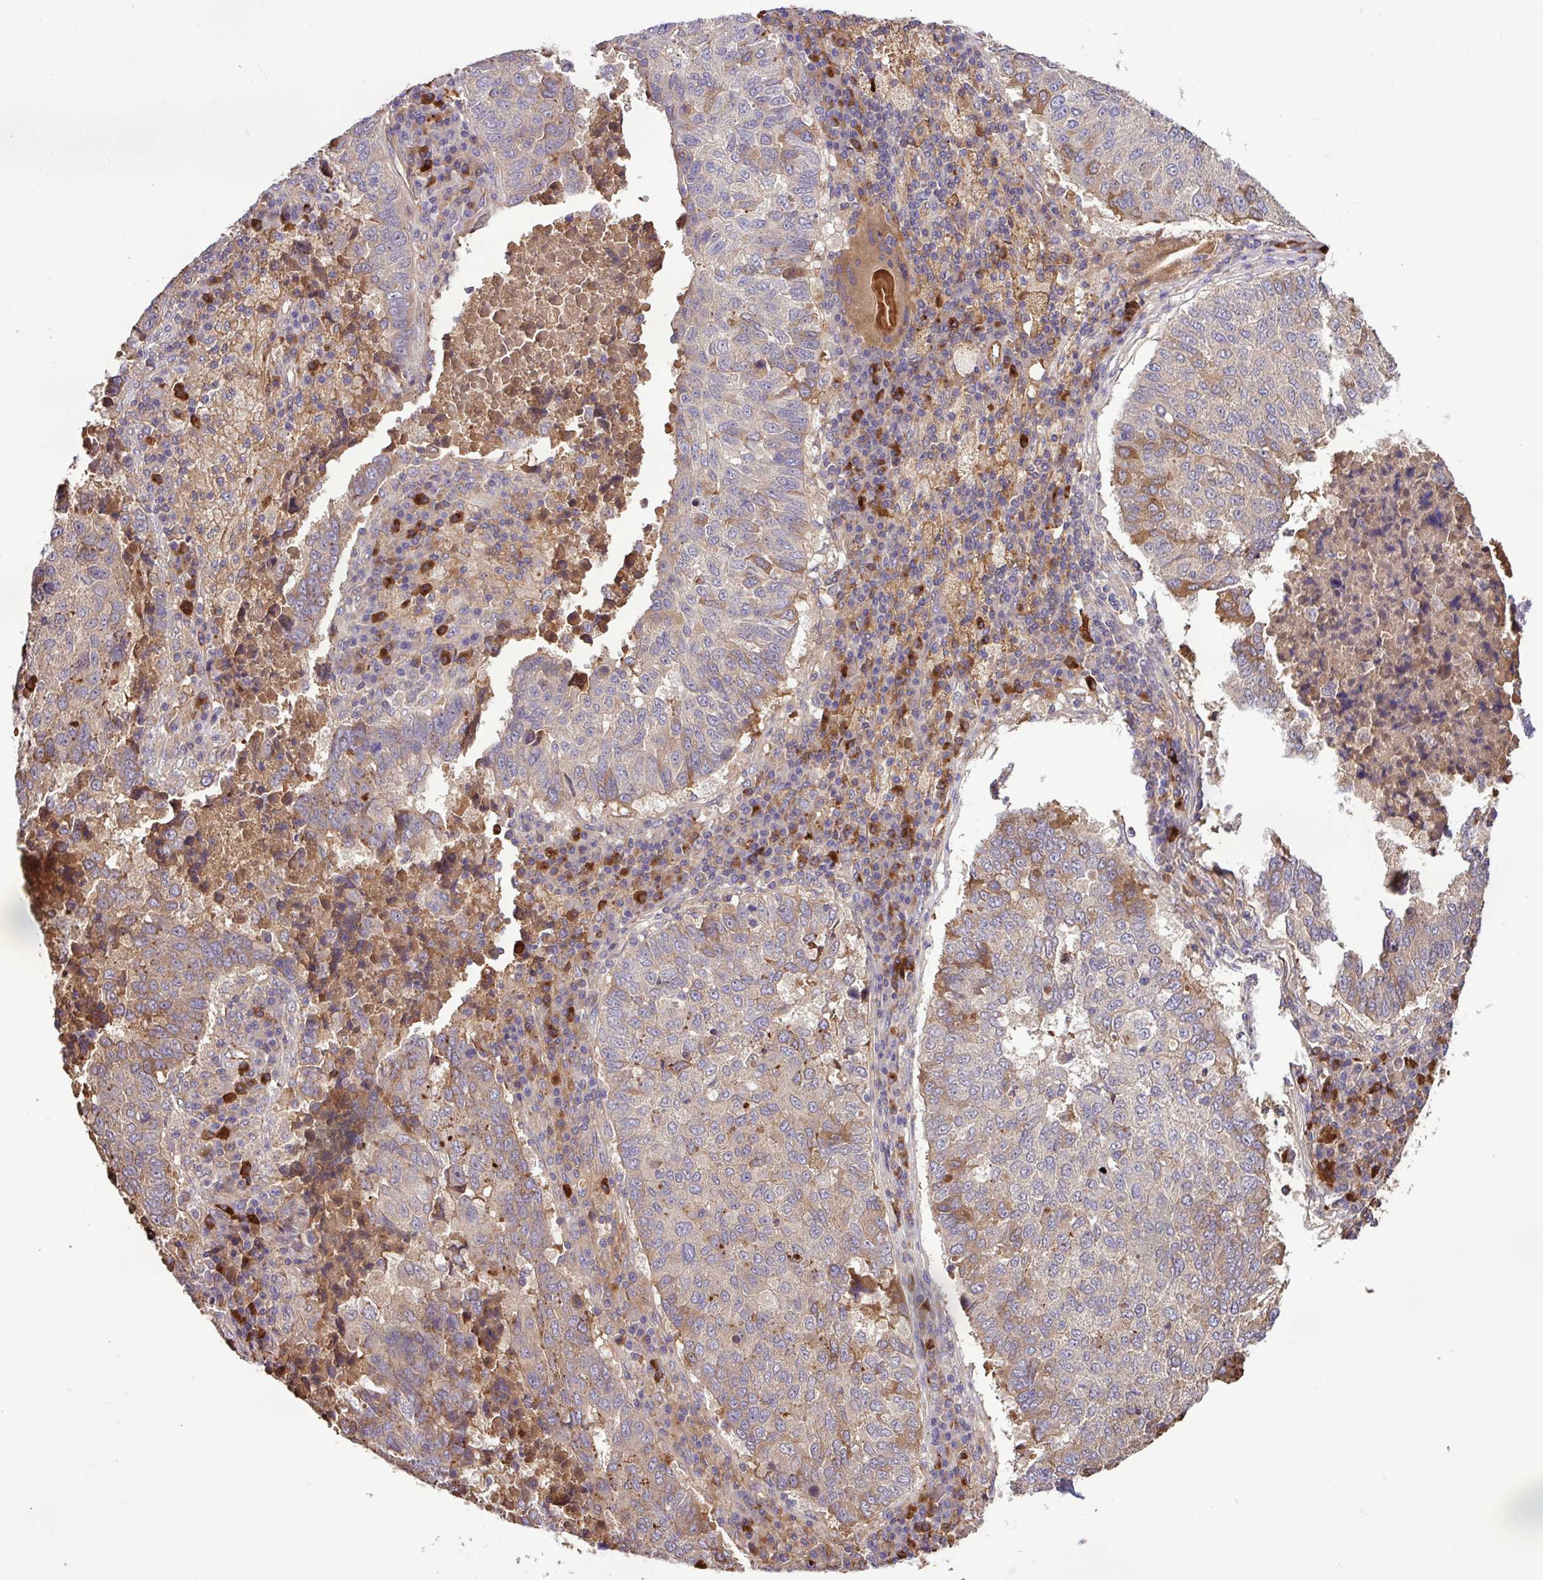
{"staining": {"intensity": "weak", "quantity": "<25%", "location": "cytoplasmic/membranous"}, "tissue": "lung cancer", "cell_type": "Tumor cells", "image_type": "cancer", "snomed": [{"axis": "morphology", "description": "Squamous cell carcinoma, NOS"}, {"axis": "topography", "description": "Lung"}], "caption": "A micrograph of human lung cancer is negative for staining in tumor cells.", "gene": "ZNF266", "patient": {"sex": "male", "age": 73}}